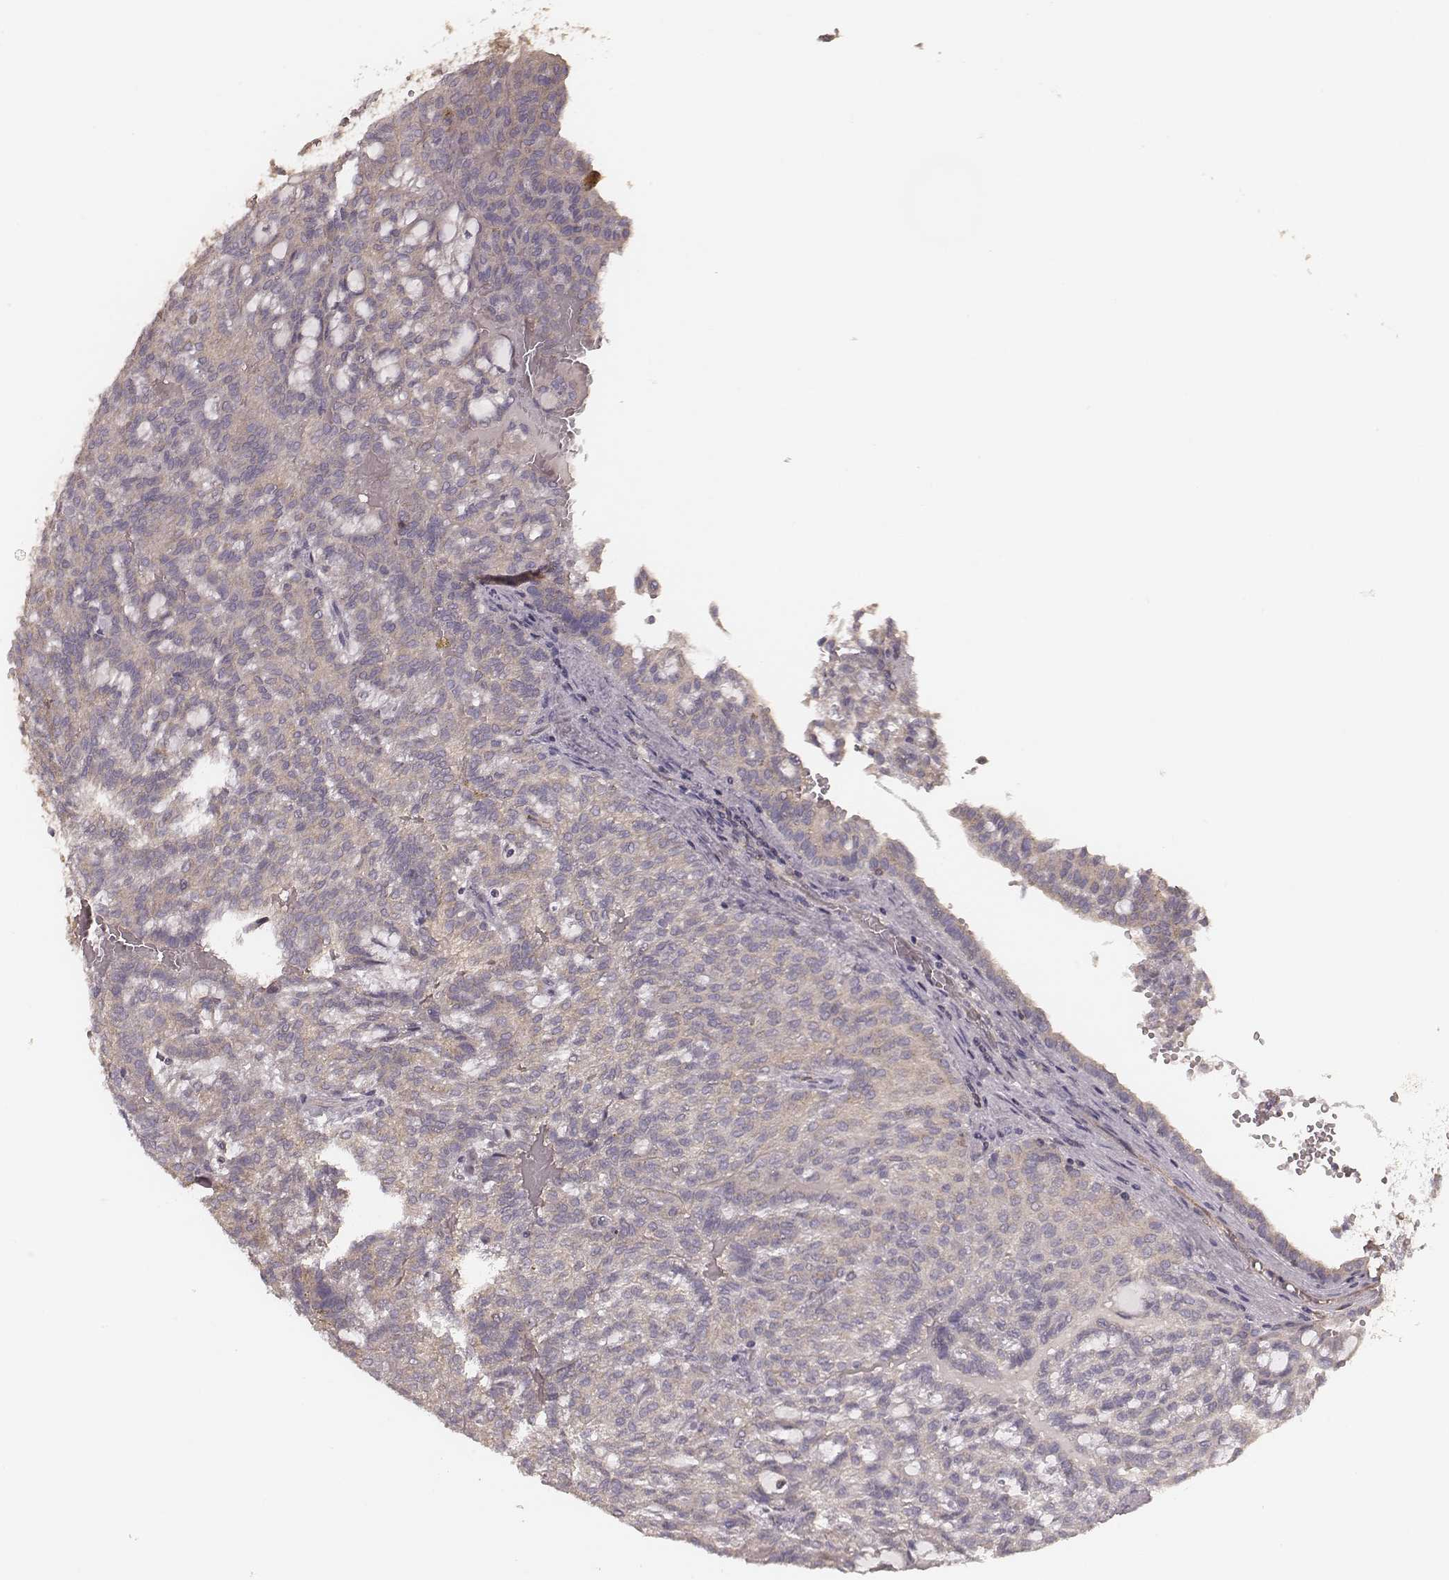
{"staining": {"intensity": "negative", "quantity": "none", "location": "none"}, "tissue": "renal cancer", "cell_type": "Tumor cells", "image_type": "cancer", "snomed": [{"axis": "morphology", "description": "Adenocarcinoma, NOS"}, {"axis": "topography", "description": "Kidney"}], "caption": "DAB (3,3'-diaminobenzidine) immunohistochemical staining of human adenocarcinoma (renal) demonstrates no significant expression in tumor cells.", "gene": "CARS1", "patient": {"sex": "male", "age": 63}}